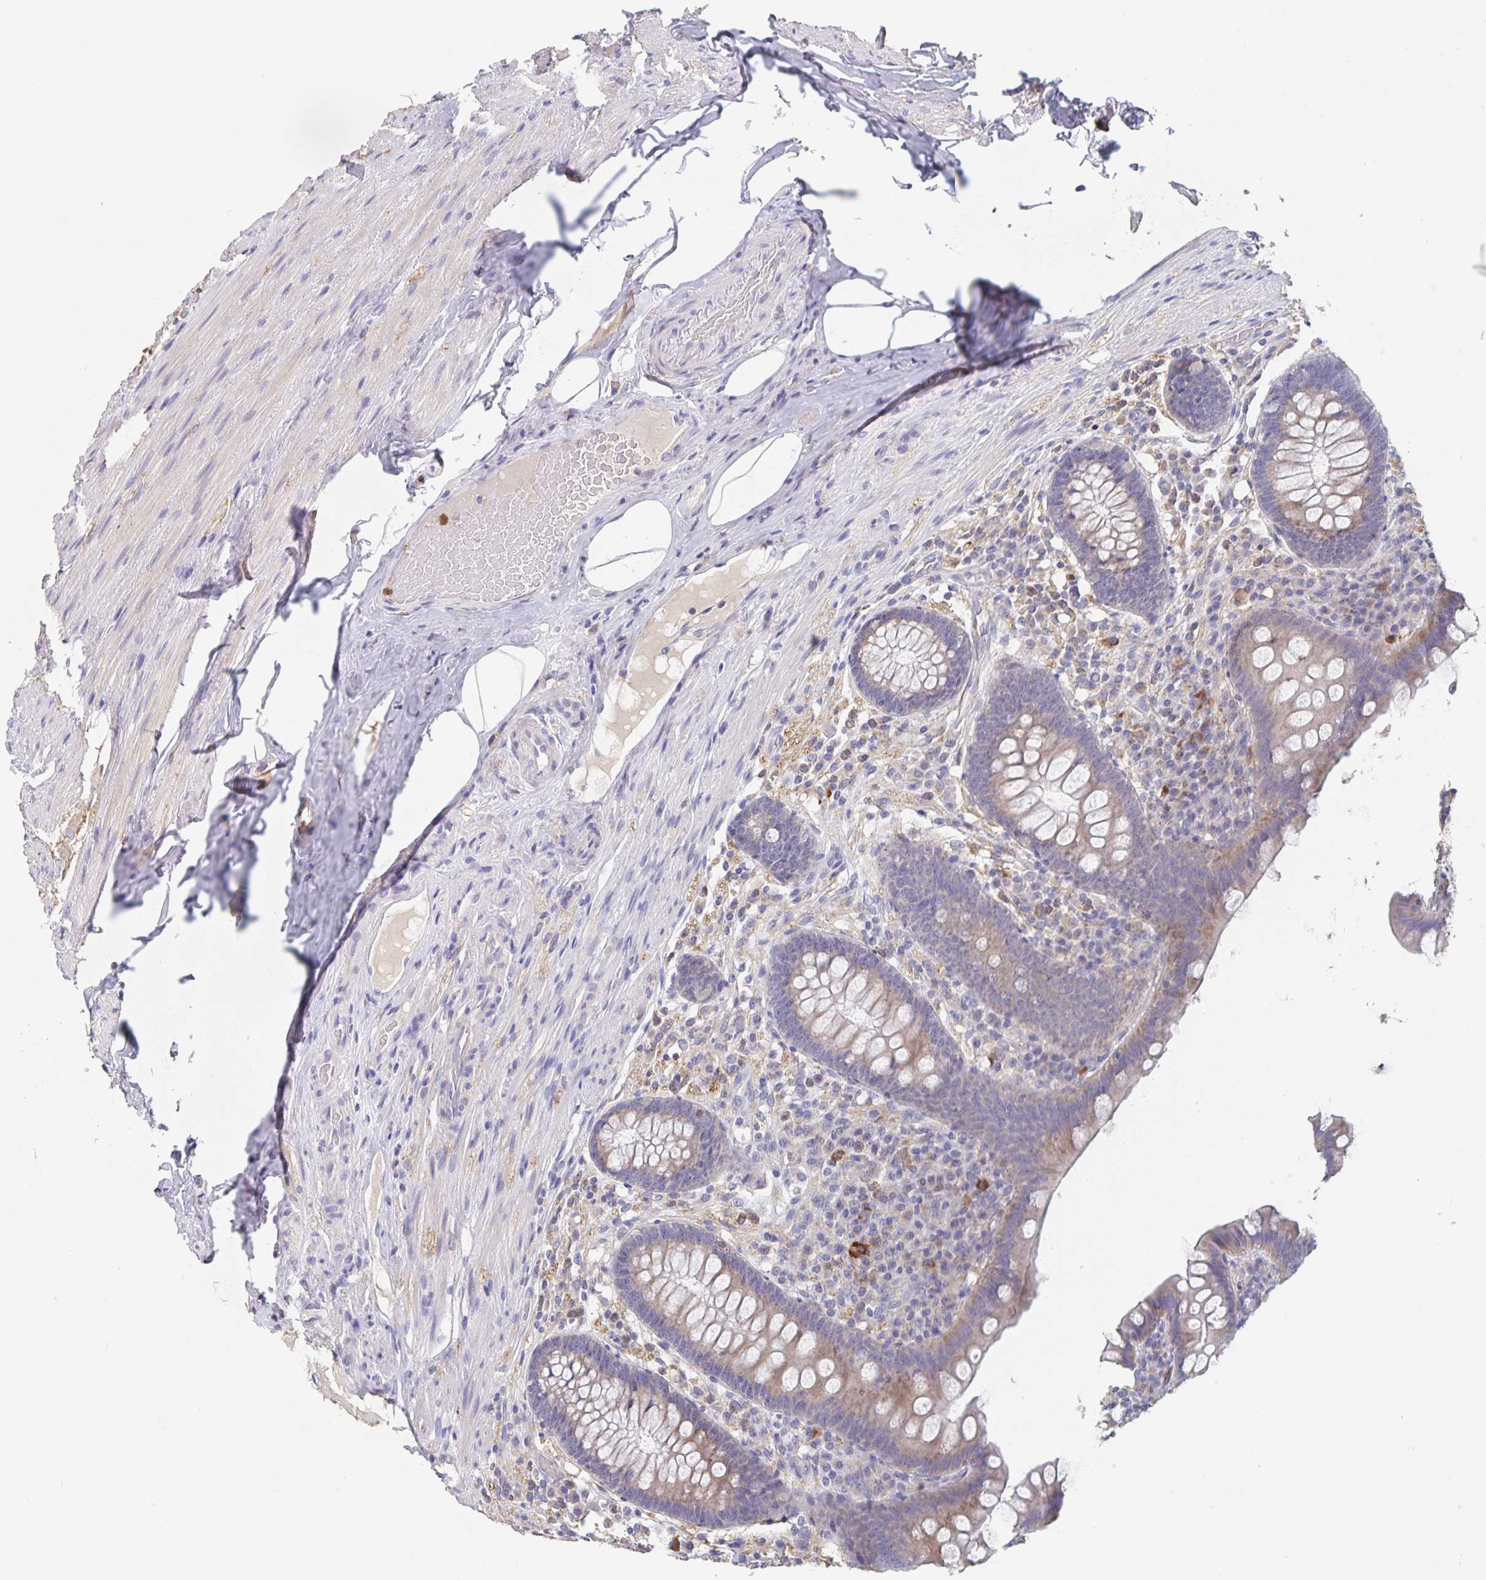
{"staining": {"intensity": "weak", "quantity": "25%-75%", "location": "cytoplasmic/membranous"}, "tissue": "appendix", "cell_type": "Glandular cells", "image_type": "normal", "snomed": [{"axis": "morphology", "description": "Normal tissue, NOS"}, {"axis": "topography", "description": "Appendix"}], "caption": "Immunohistochemistry (DAB (3,3'-diaminobenzidine)) staining of unremarkable appendix reveals weak cytoplasmic/membranous protein positivity in approximately 25%-75% of glandular cells. The protein of interest is shown in brown color, while the nuclei are stained blue.", "gene": "CDC42BPG", "patient": {"sex": "male", "age": 71}}